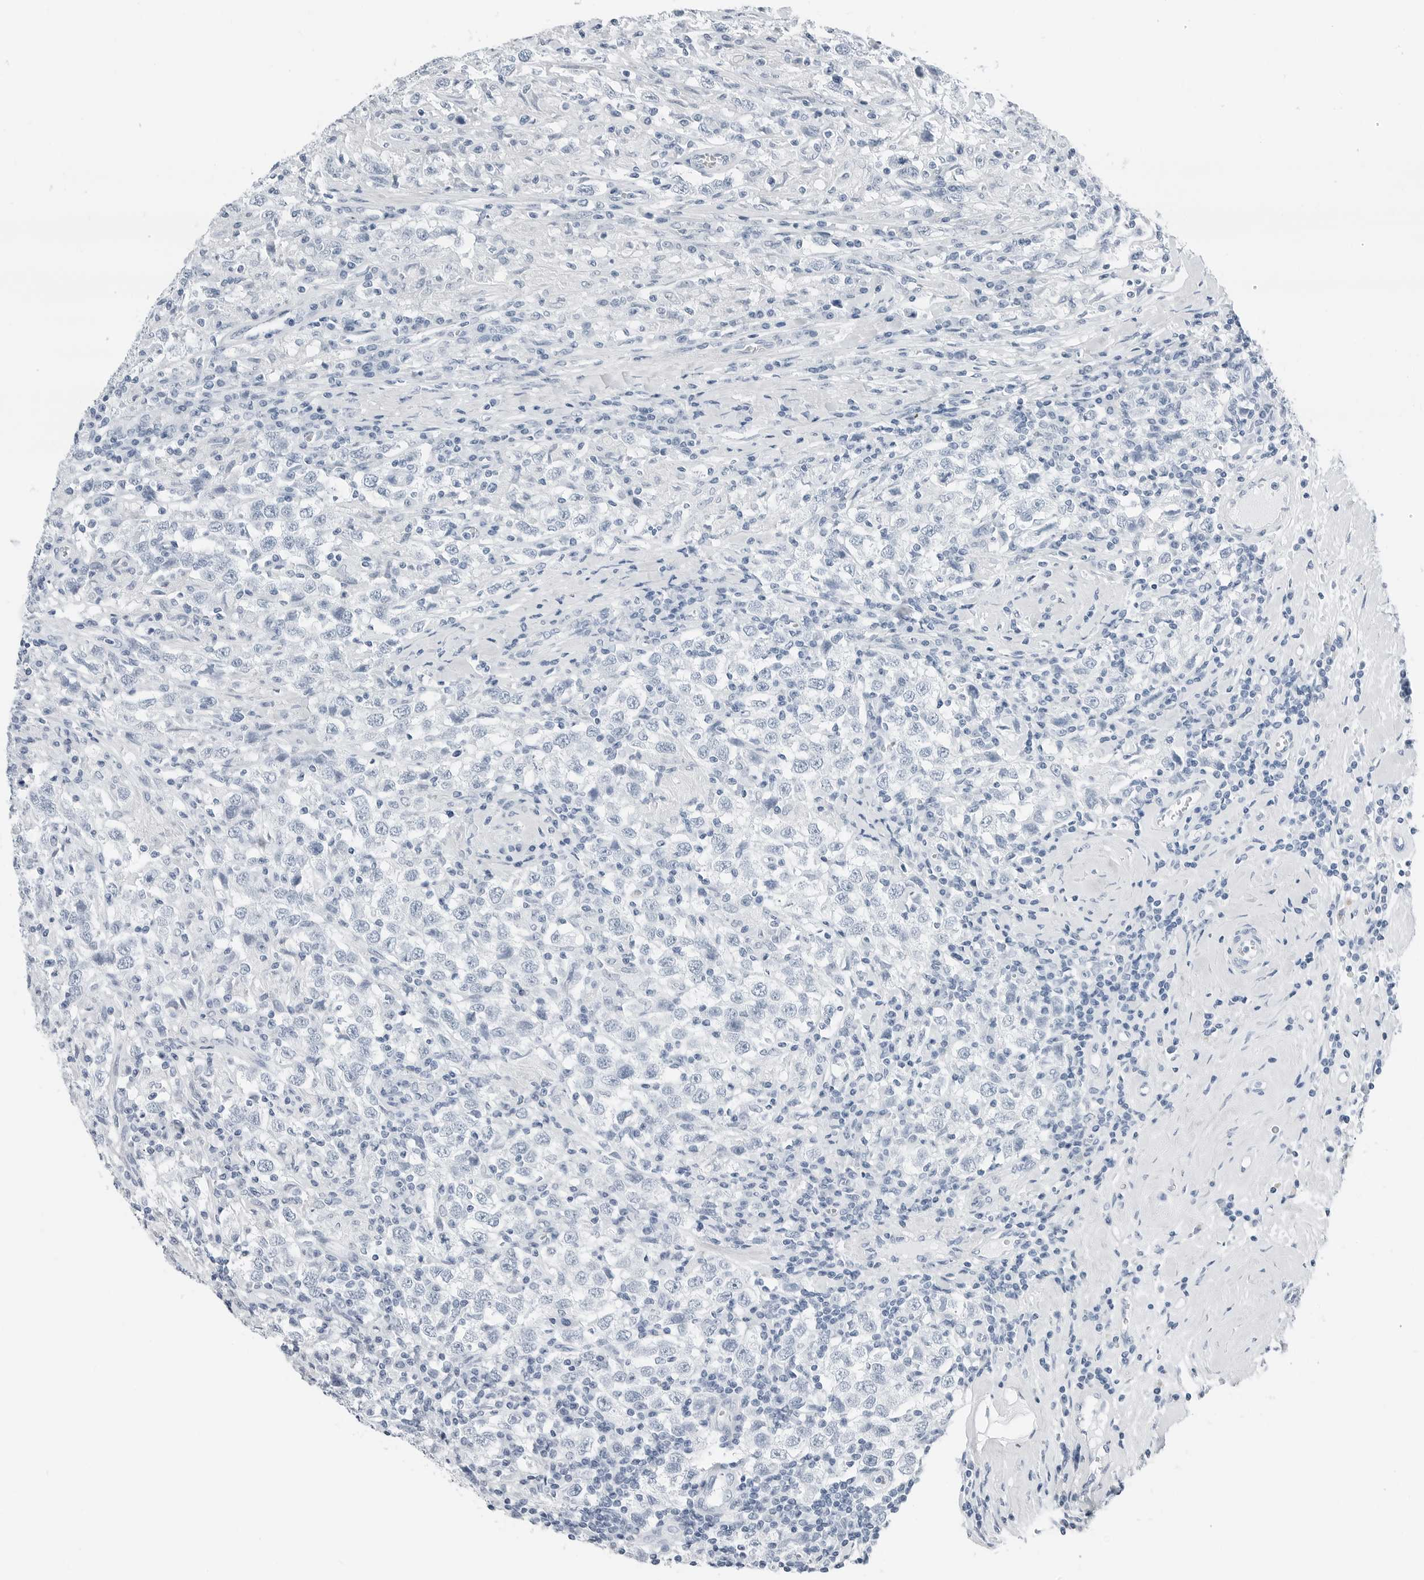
{"staining": {"intensity": "negative", "quantity": "none", "location": "none"}, "tissue": "testis cancer", "cell_type": "Tumor cells", "image_type": "cancer", "snomed": [{"axis": "morphology", "description": "Seminoma, NOS"}, {"axis": "topography", "description": "Testis"}], "caption": "Tumor cells are negative for brown protein staining in testis seminoma.", "gene": "SLPI", "patient": {"sex": "male", "age": 41}}